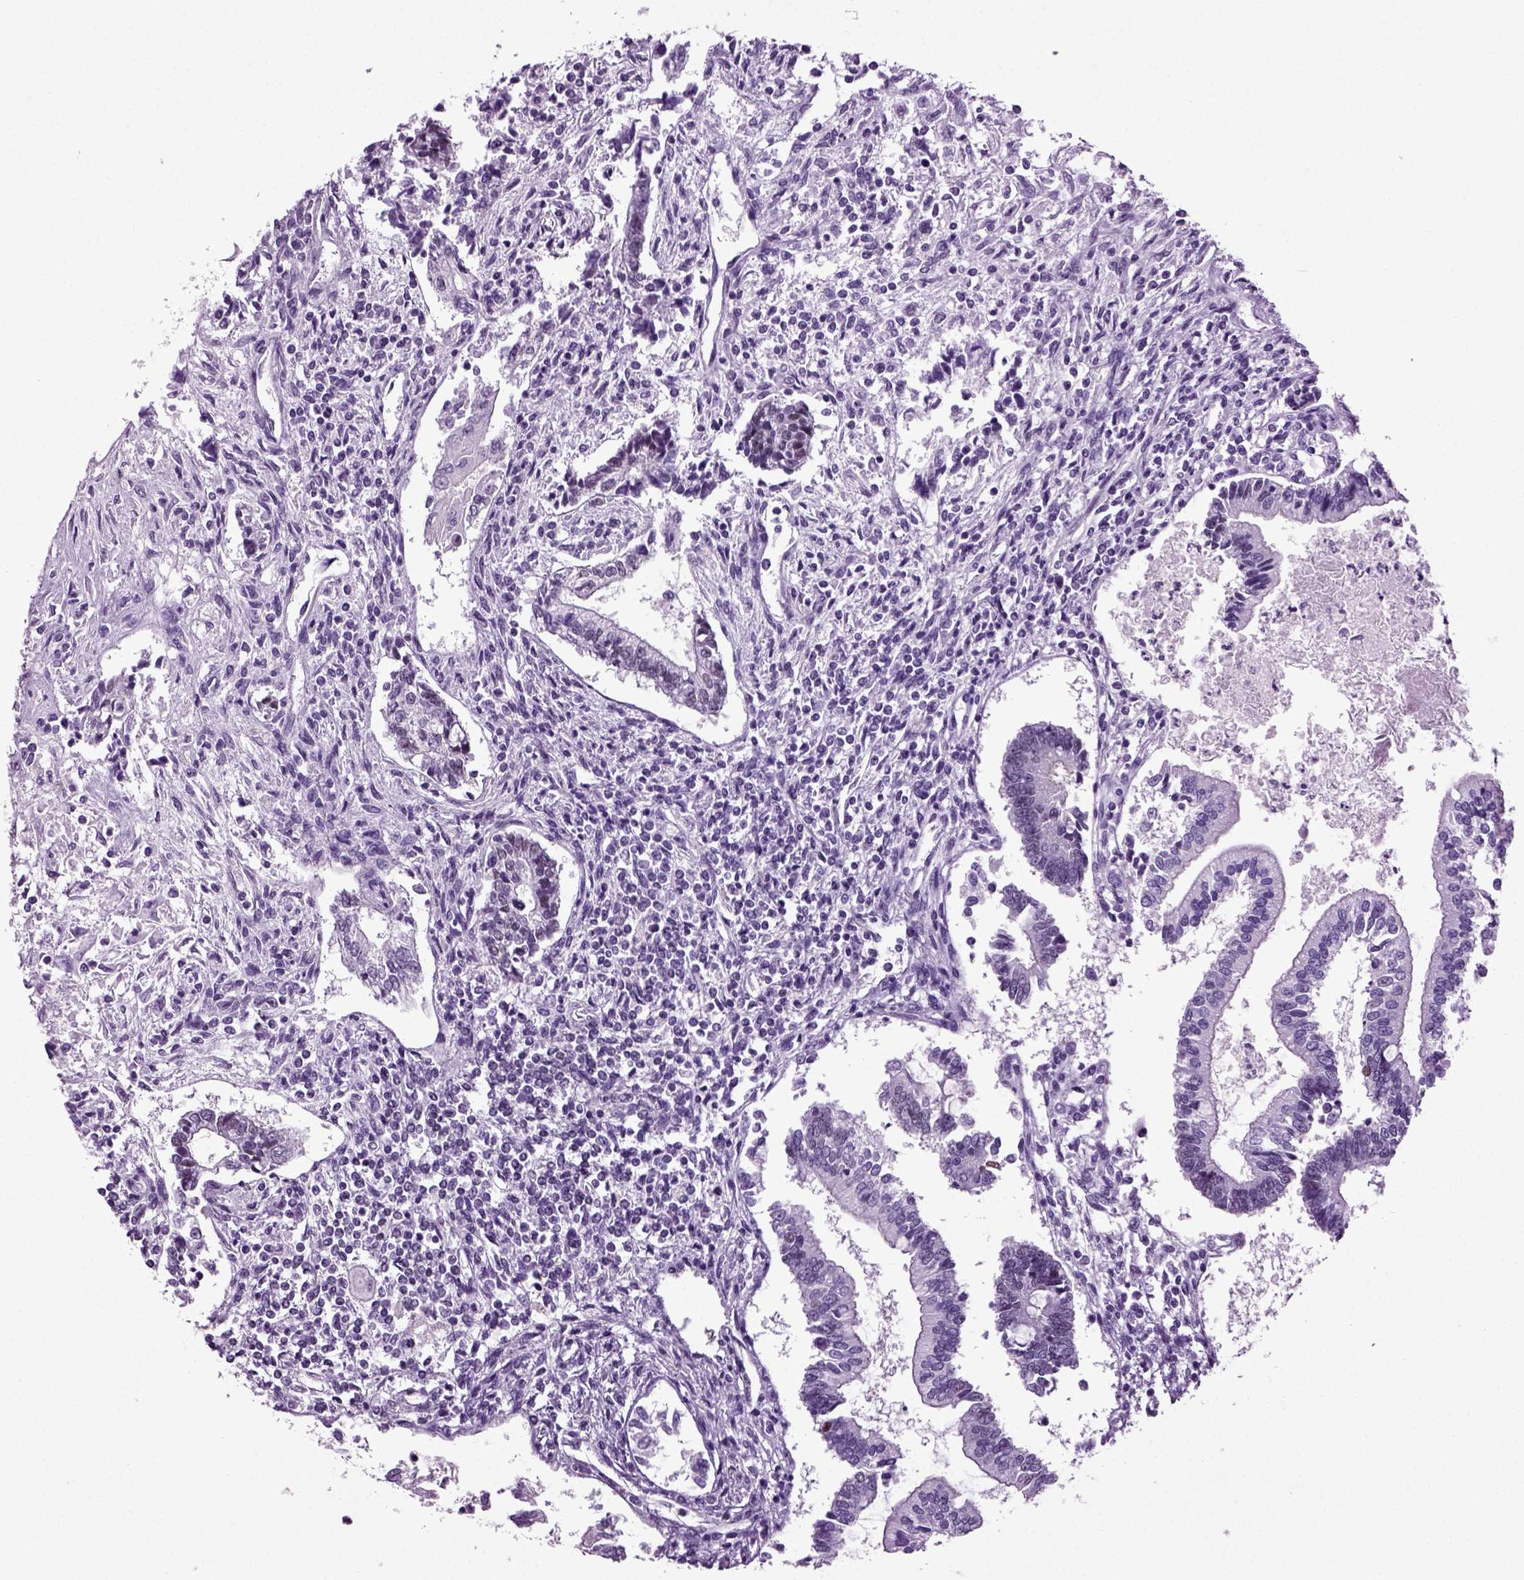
{"staining": {"intensity": "negative", "quantity": "none", "location": "none"}, "tissue": "testis cancer", "cell_type": "Tumor cells", "image_type": "cancer", "snomed": [{"axis": "morphology", "description": "Carcinoma, Embryonal, NOS"}, {"axis": "topography", "description": "Testis"}], "caption": "This micrograph is of embryonal carcinoma (testis) stained with immunohistochemistry (IHC) to label a protein in brown with the nuclei are counter-stained blue. There is no staining in tumor cells.", "gene": "RFX3", "patient": {"sex": "male", "age": 37}}